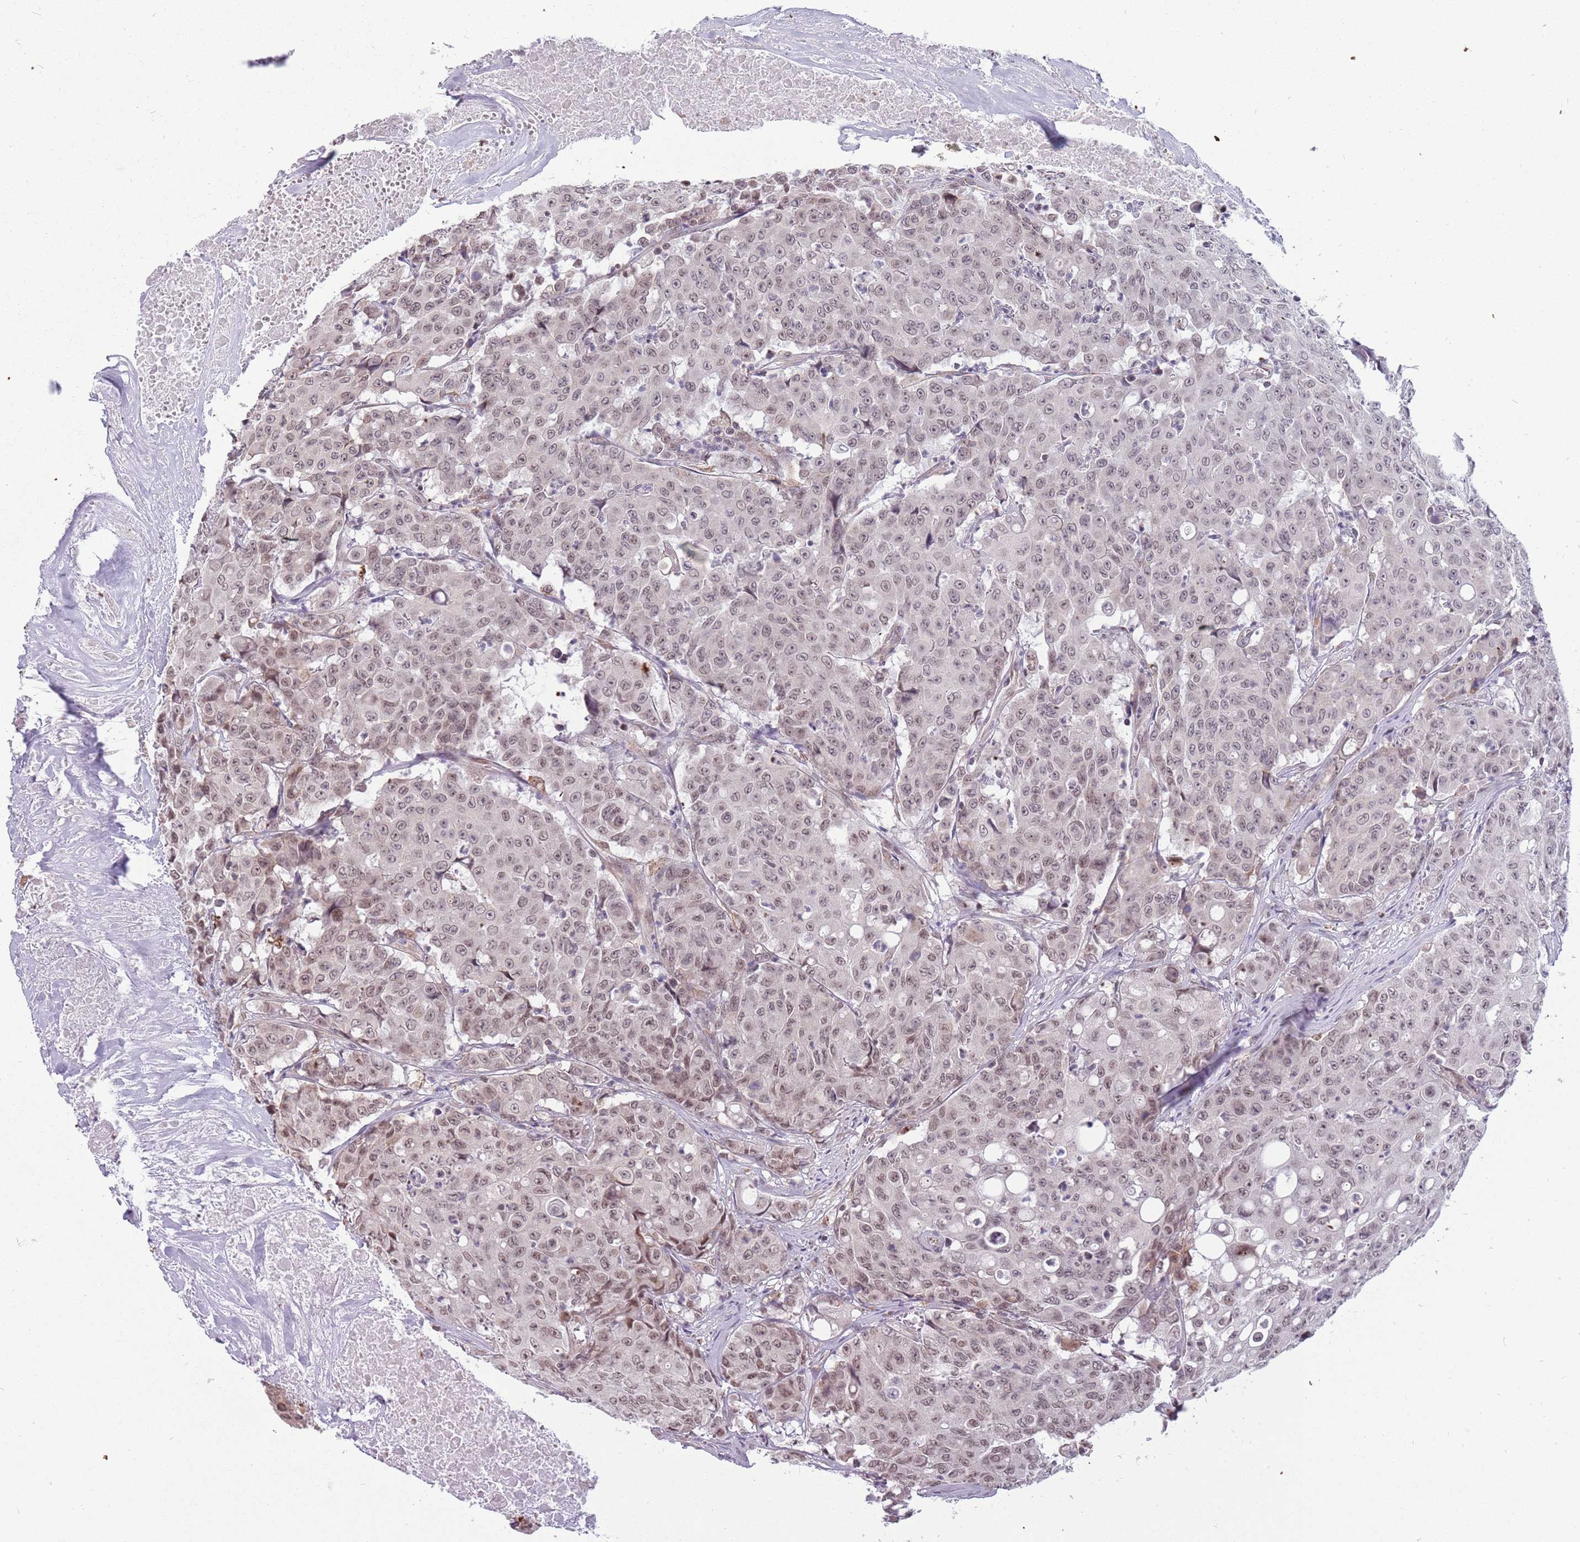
{"staining": {"intensity": "weak", "quantity": "25%-75%", "location": "nuclear"}, "tissue": "colorectal cancer", "cell_type": "Tumor cells", "image_type": "cancer", "snomed": [{"axis": "morphology", "description": "Adenocarcinoma, NOS"}, {"axis": "topography", "description": "Colon"}], "caption": "The immunohistochemical stain labels weak nuclear staining in tumor cells of colorectal cancer tissue. (DAB (3,3'-diaminobenzidine) IHC with brightfield microscopy, high magnification).", "gene": "BARD1", "patient": {"sex": "male", "age": 51}}